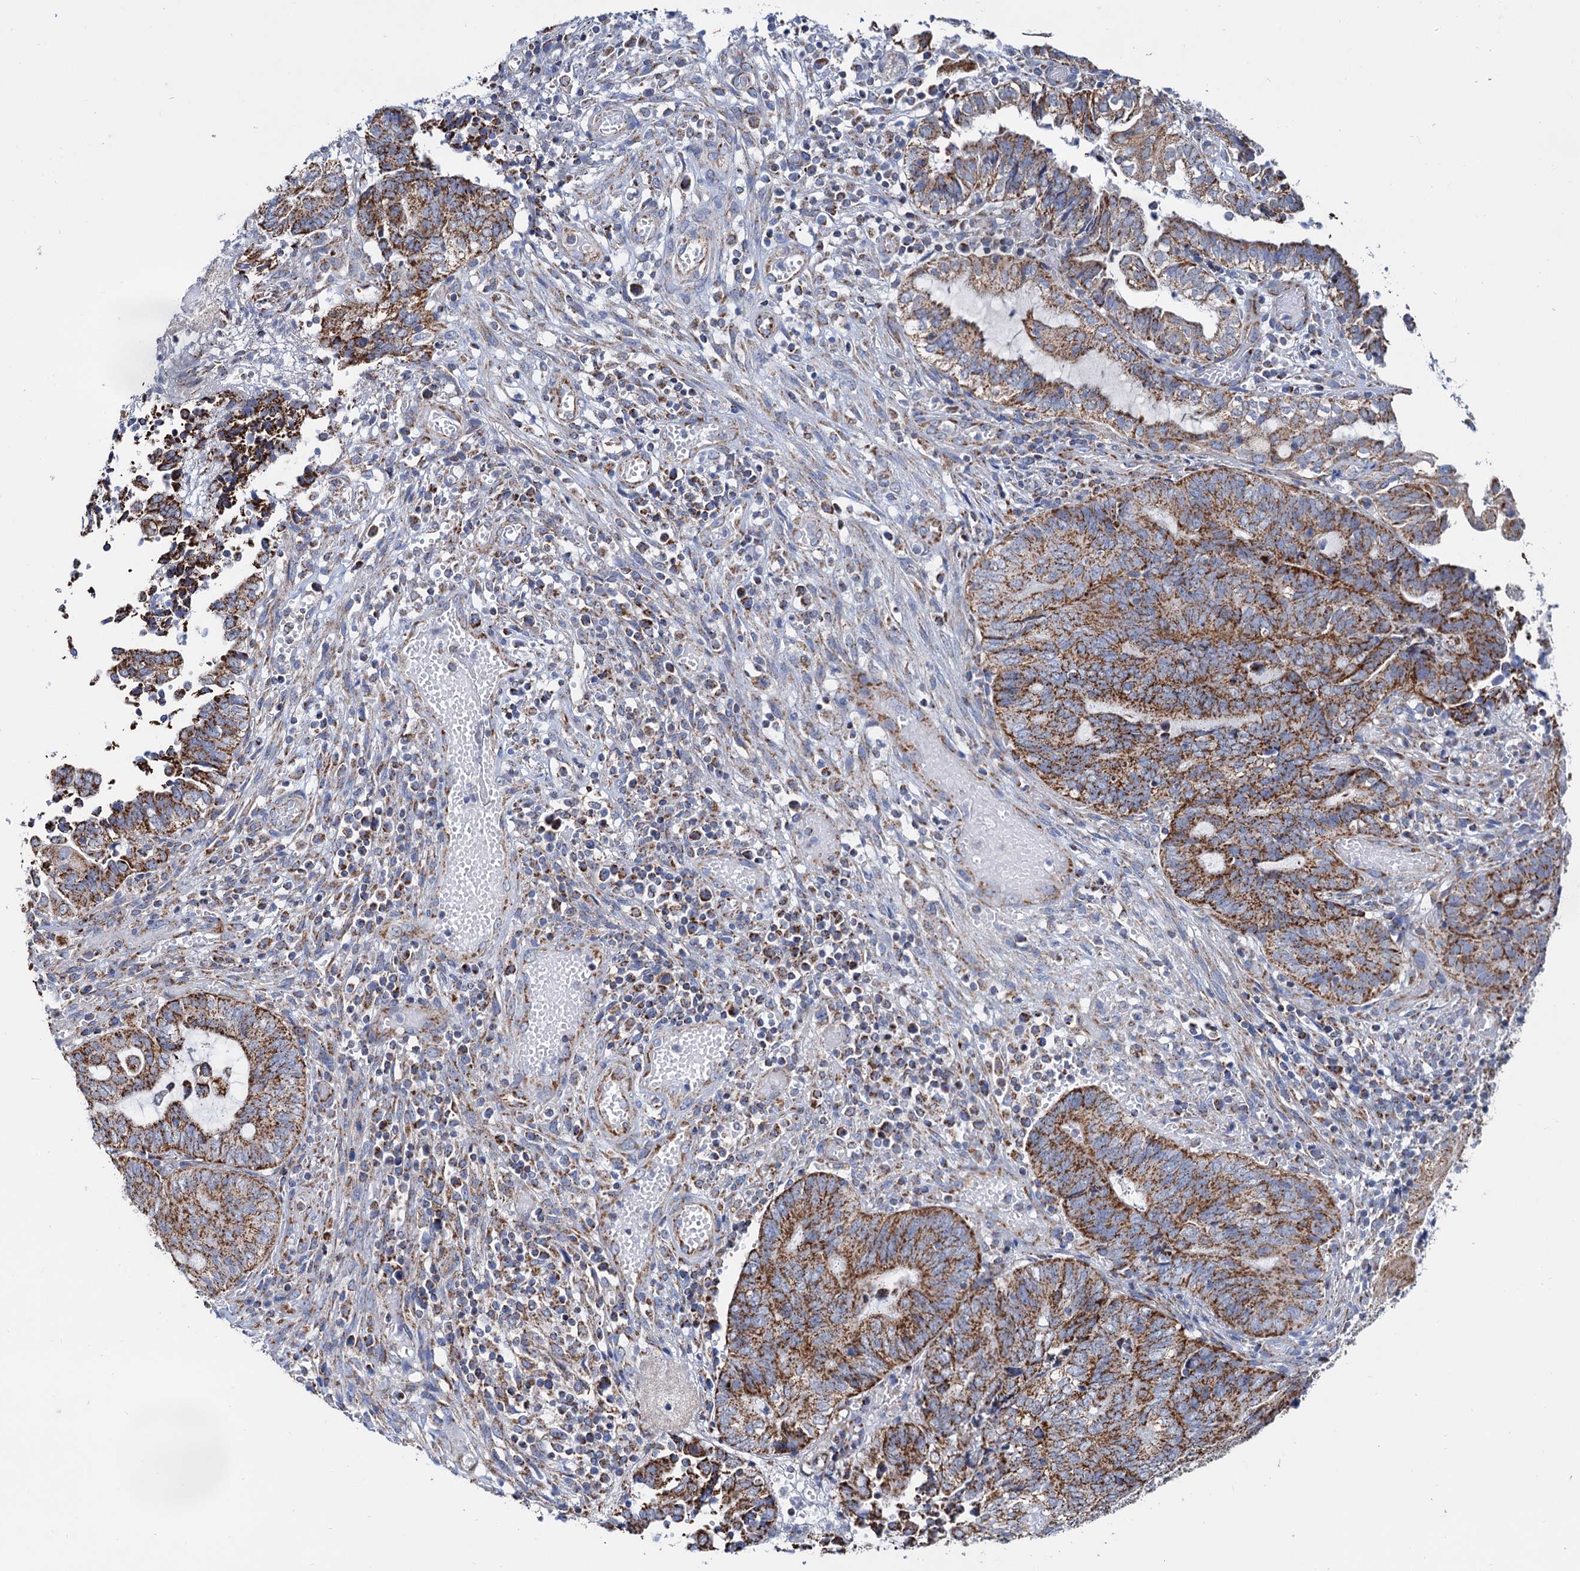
{"staining": {"intensity": "strong", "quantity": ">75%", "location": "cytoplasmic/membranous"}, "tissue": "endometrial cancer", "cell_type": "Tumor cells", "image_type": "cancer", "snomed": [{"axis": "morphology", "description": "Adenocarcinoma, NOS"}, {"axis": "topography", "description": "Uterus"}, {"axis": "topography", "description": "Endometrium"}], "caption": "Approximately >75% of tumor cells in human endometrial cancer show strong cytoplasmic/membranous protein positivity as visualized by brown immunohistochemical staining.", "gene": "C2CD3", "patient": {"sex": "female", "age": 70}}